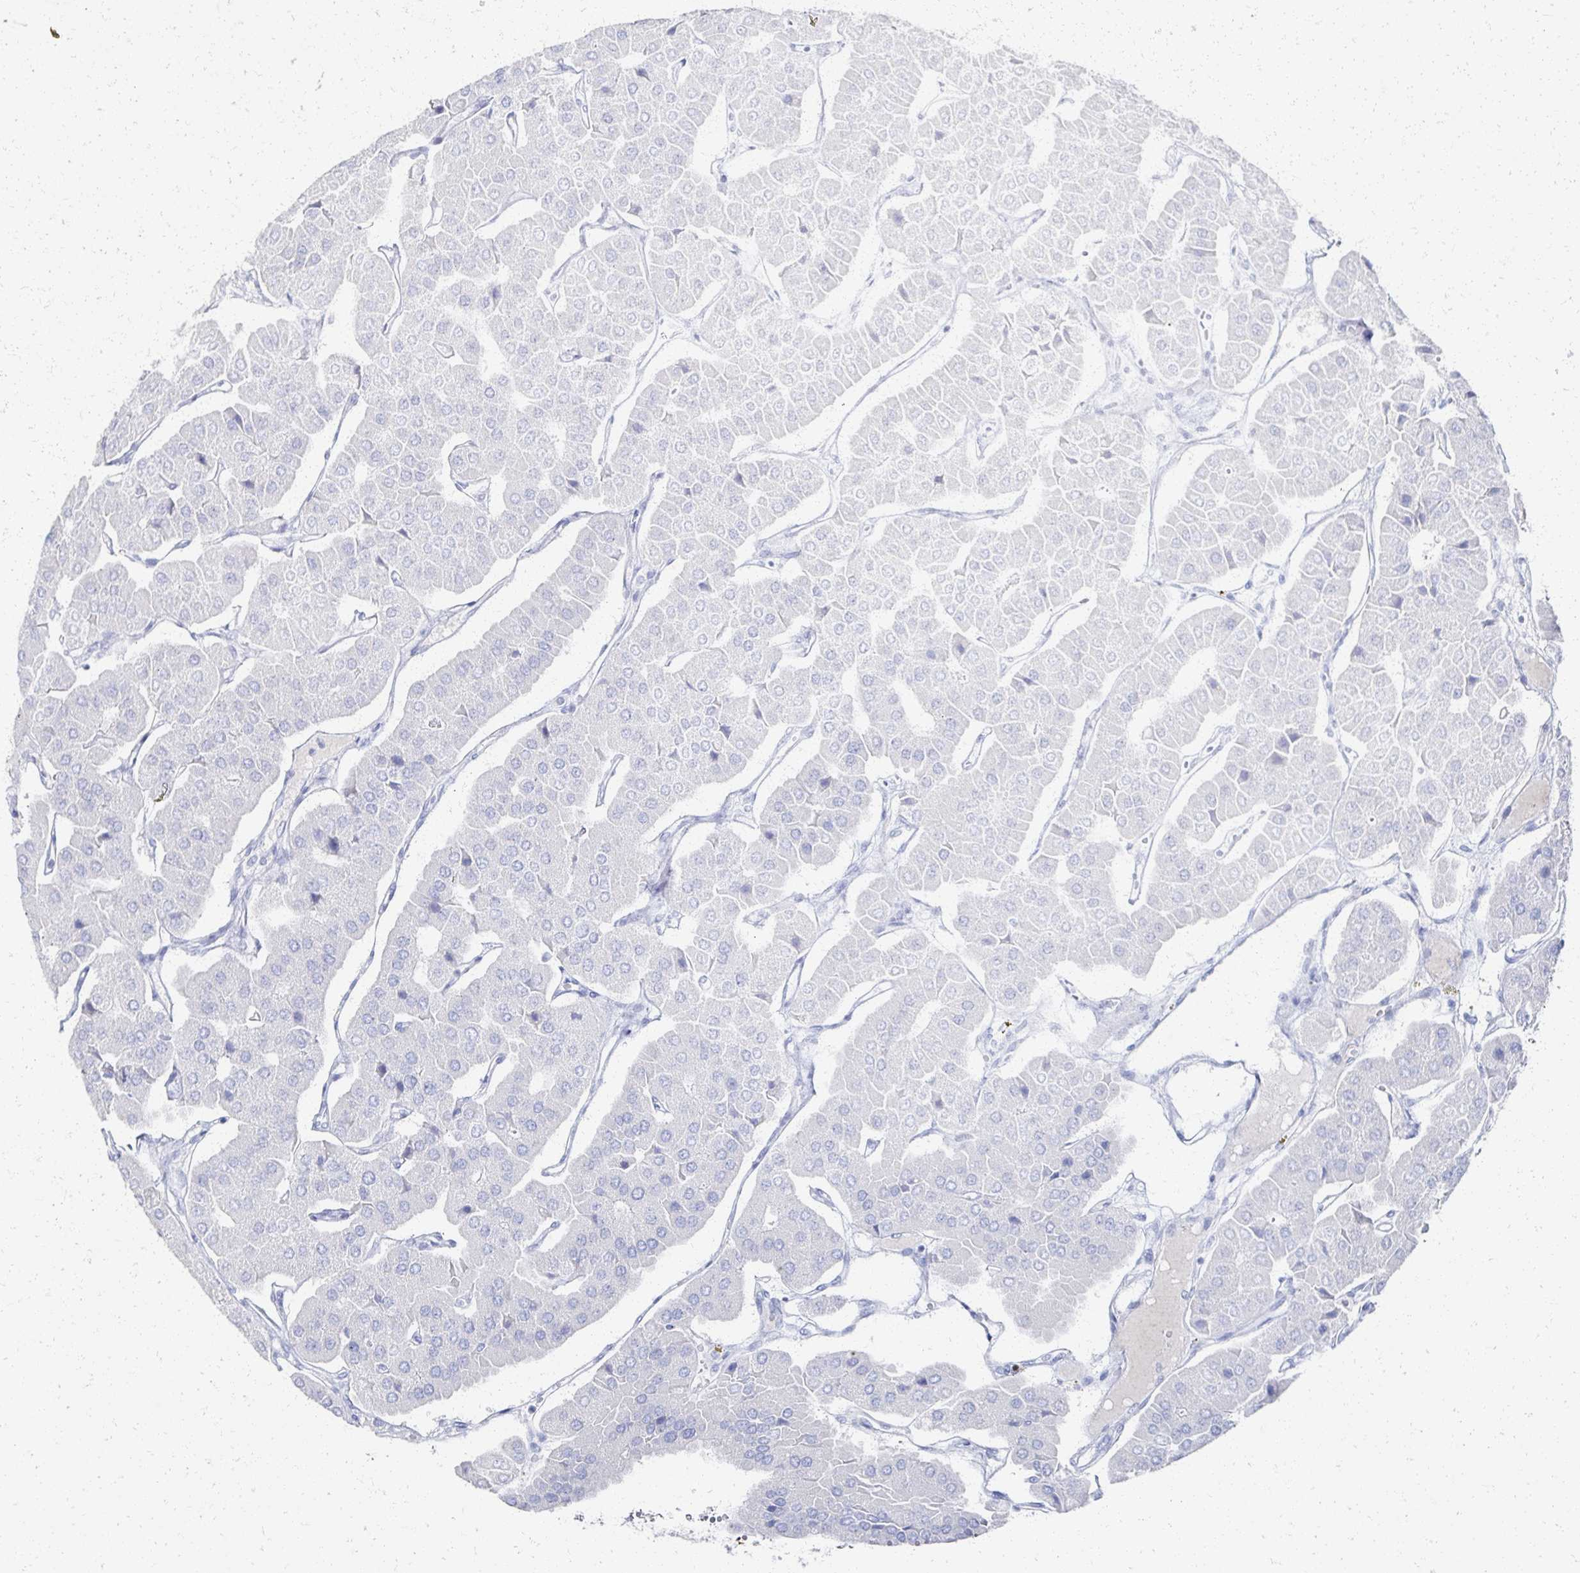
{"staining": {"intensity": "negative", "quantity": "none", "location": "none"}, "tissue": "parathyroid gland", "cell_type": "Glandular cells", "image_type": "normal", "snomed": [{"axis": "morphology", "description": "Normal tissue, NOS"}, {"axis": "morphology", "description": "Adenoma, NOS"}, {"axis": "topography", "description": "Parathyroid gland"}], "caption": "Human parathyroid gland stained for a protein using immunohistochemistry reveals no staining in glandular cells.", "gene": "PRR20A", "patient": {"sex": "female", "age": 86}}